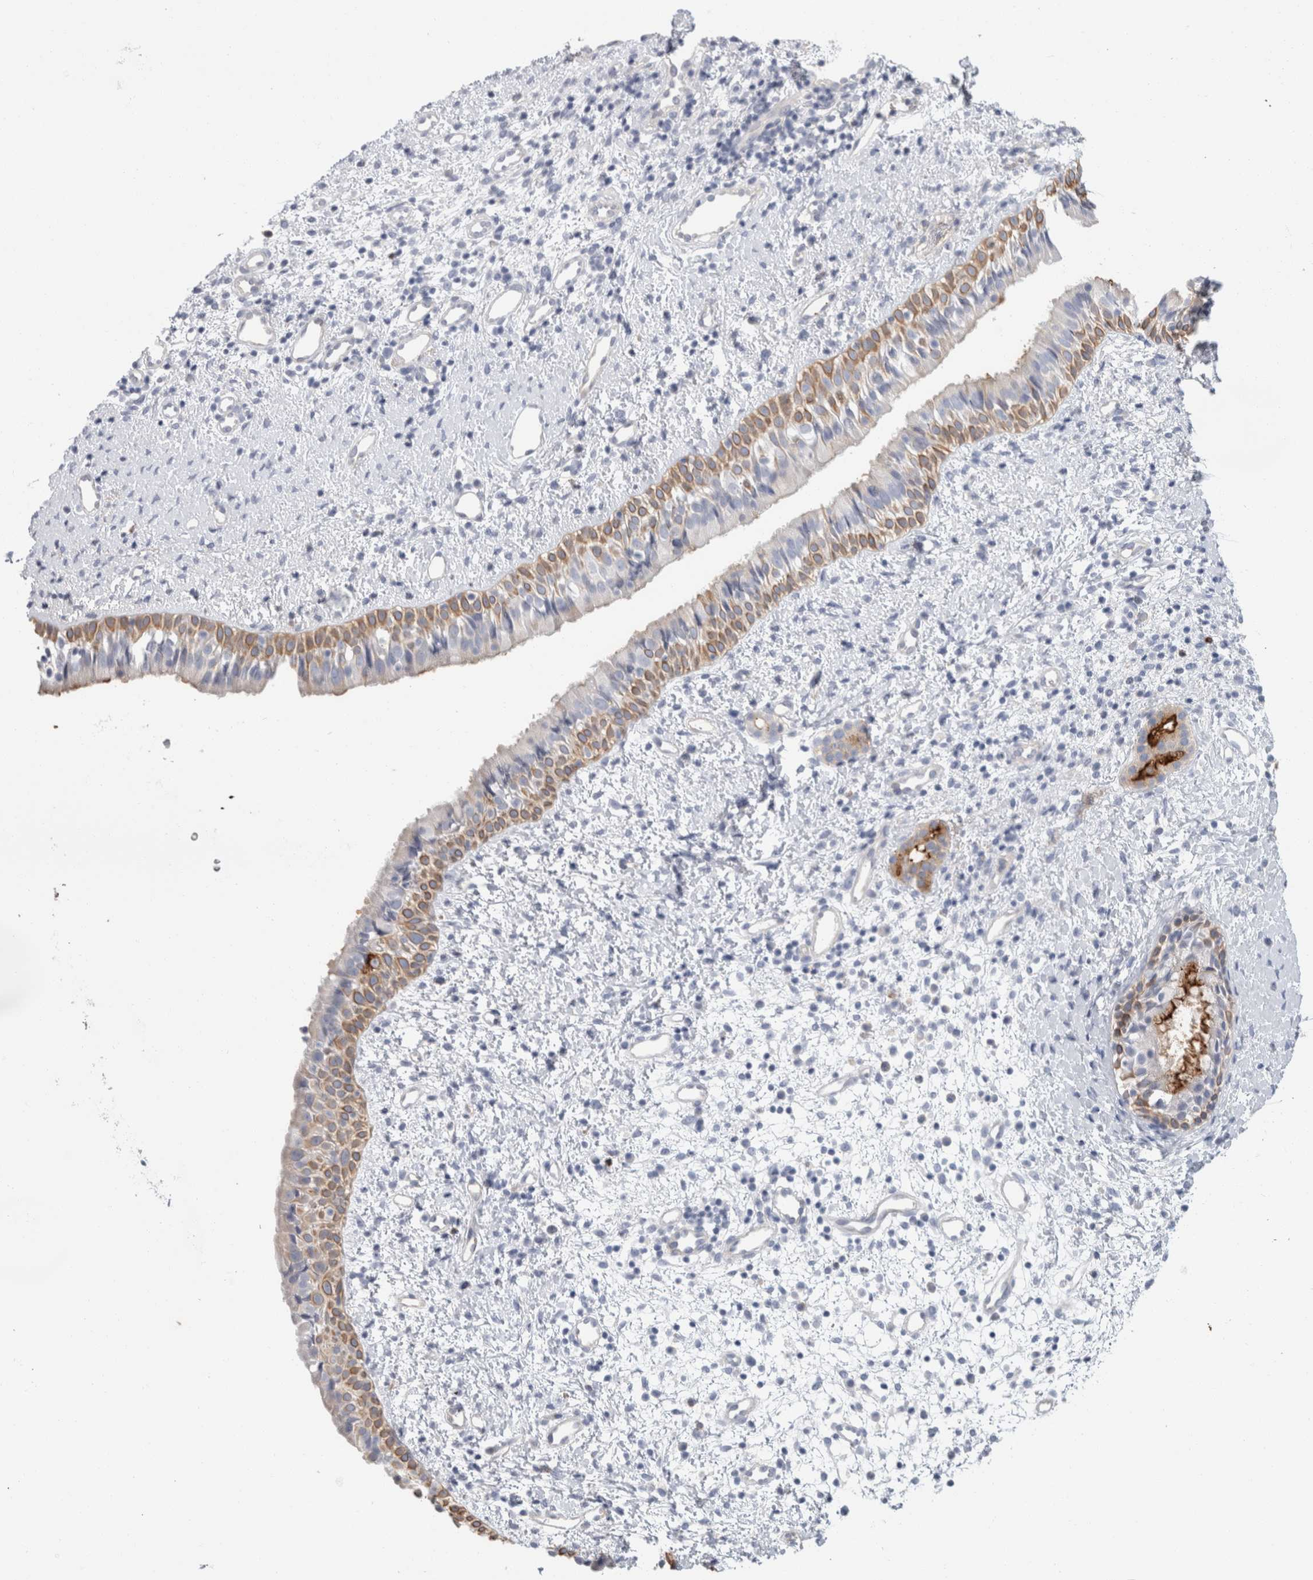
{"staining": {"intensity": "weak", "quantity": "25%-75%", "location": "cytoplasmic/membranous"}, "tissue": "nasopharynx", "cell_type": "Respiratory epithelial cells", "image_type": "normal", "snomed": [{"axis": "morphology", "description": "Normal tissue, NOS"}, {"axis": "topography", "description": "Nasopharynx"}], "caption": "Nasopharynx stained with immunohistochemistry (IHC) demonstrates weak cytoplasmic/membranous expression in about 25%-75% of respiratory epithelial cells. (Brightfield microscopy of DAB IHC at high magnification).", "gene": "CD55", "patient": {"sex": "male", "age": 22}}